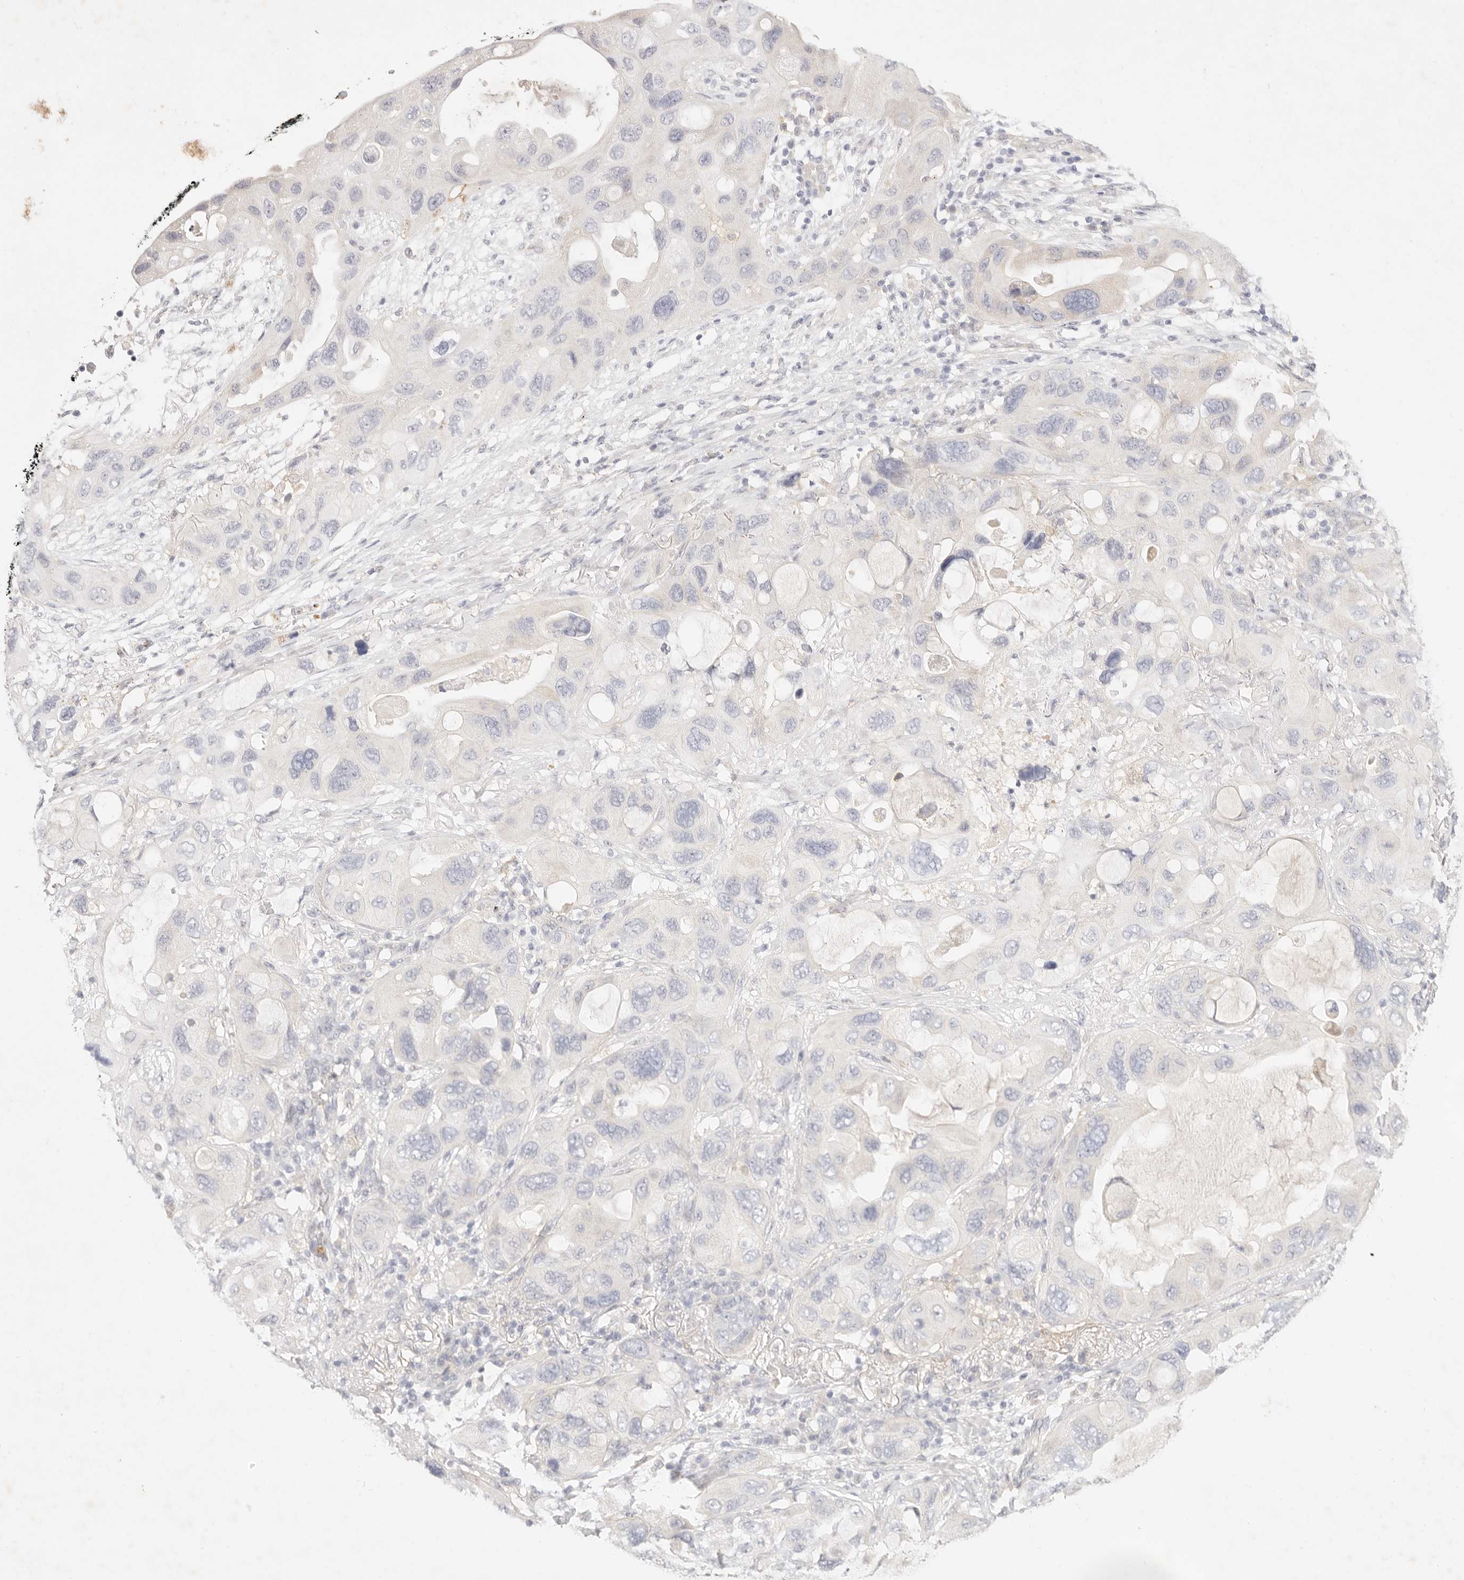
{"staining": {"intensity": "negative", "quantity": "none", "location": "none"}, "tissue": "lung cancer", "cell_type": "Tumor cells", "image_type": "cancer", "snomed": [{"axis": "morphology", "description": "Squamous cell carcinoma, NOS"}, {"axis": "topography", "description": "Lung"}], "caption": "Immunohistochemistry micrograph of human lung cancer (squamous cell carcinoma) stained for a protein (brown), which reveals no staining in tumor cells.", "gene": "GPR84", "patient": {"sex": "female", "age": 73}}